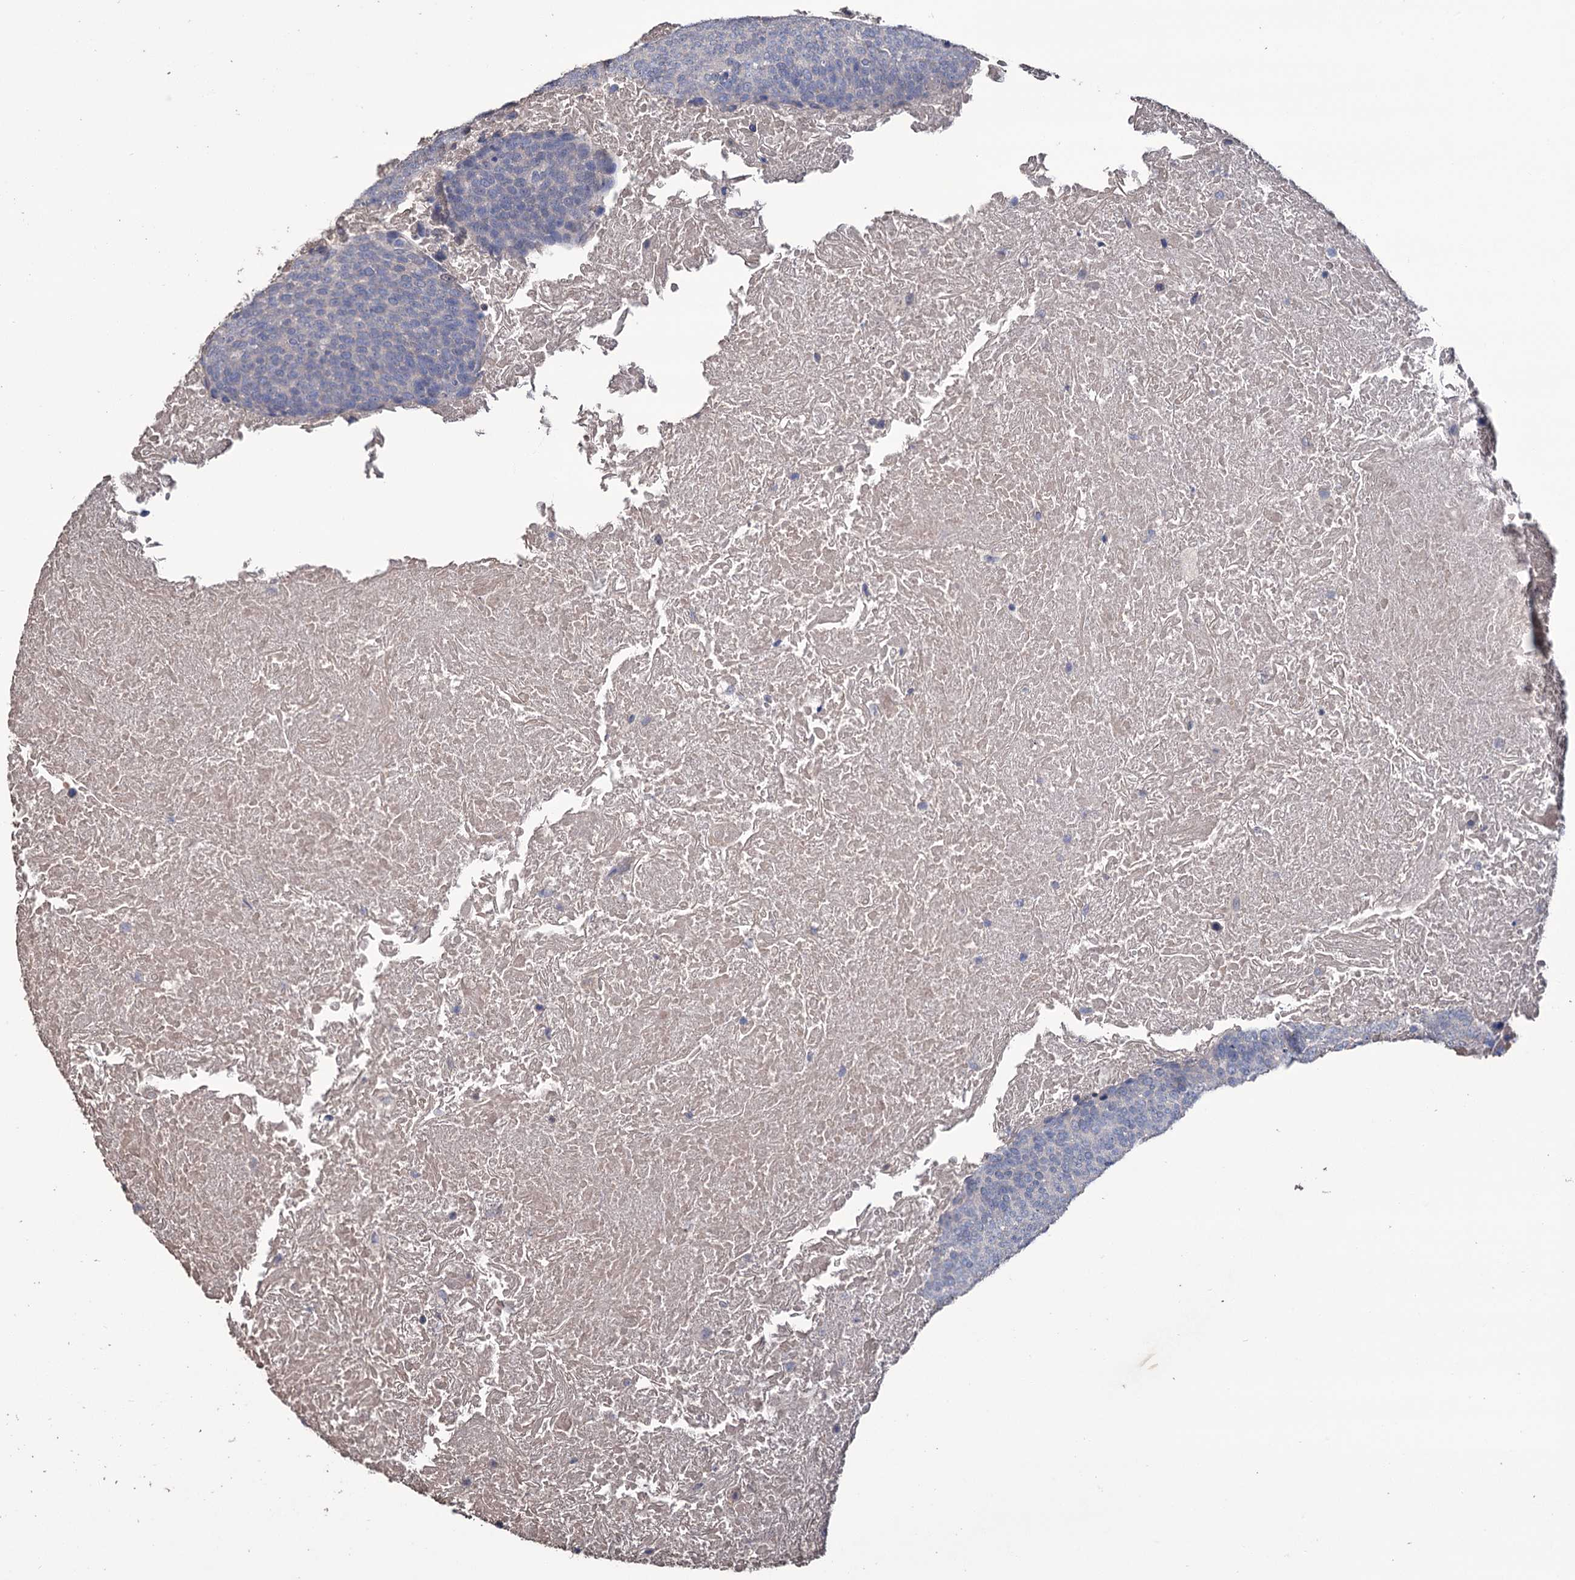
{"staining": {"intensity": "negative", "quantity": "none", "location": "none"}, "tissue": "head and neck cancer", "cell_type": "Tumor cells", "image_type": "cancer", "snomed": [{"axis": "morphology", "description": "Squamous cell carcinoma, NOS"}, {"axis": "morphology", "description": "Squamous cell carcinoma, metastatic, NOS"}, {"axis": "topography", "description": "Lymph node"}, {"axis": "topography", "description": "Head-Neck"}], "caption": "Protein analysis of head and neck metastatic squamous cell carcinoma shows no significant positivity in tumor cells.", "gene": "EPB41L5", "patient": {"sex": "male", "age": 62}}